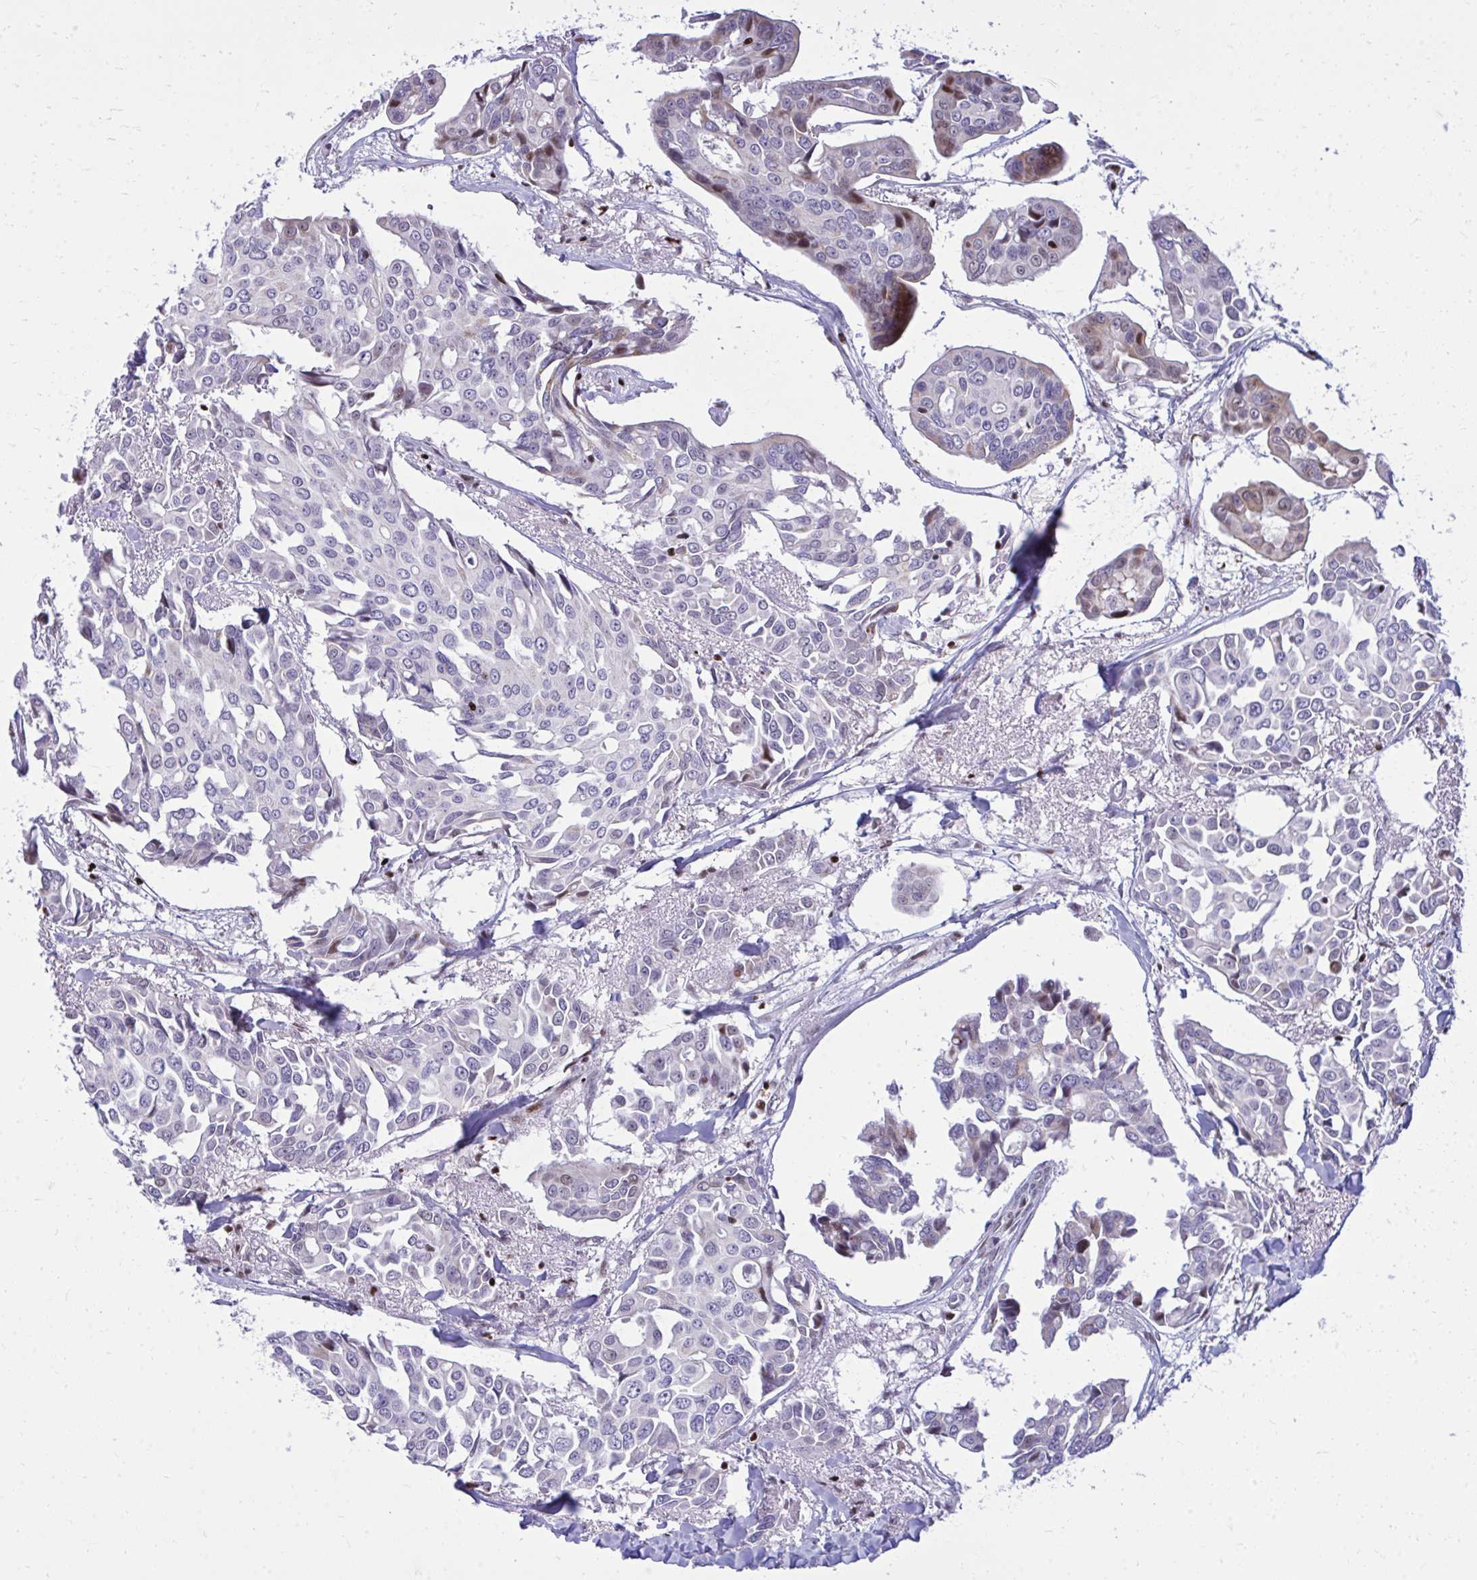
{"staining": {"intensity": "moderate", "quantity": "<25%", "location": "nuclear"}, "tissue": "breast cancer", "cell_type": "Tumor cells", "image_type": "cancer", "snomed": [{"axis": "morphology", "description": "Duct carcinoma"}, {"axis": "topography", "description": "Breast"}], "caption": "Immunohistochemistry (IHC) histopathology image of breast cancer stained for a protein (brown), which displays low levels of moderate nuclear positivity in about <25% of tumor cells.", "gene": "C14orf39", "patient": {"sex": "female", "age": 54}}